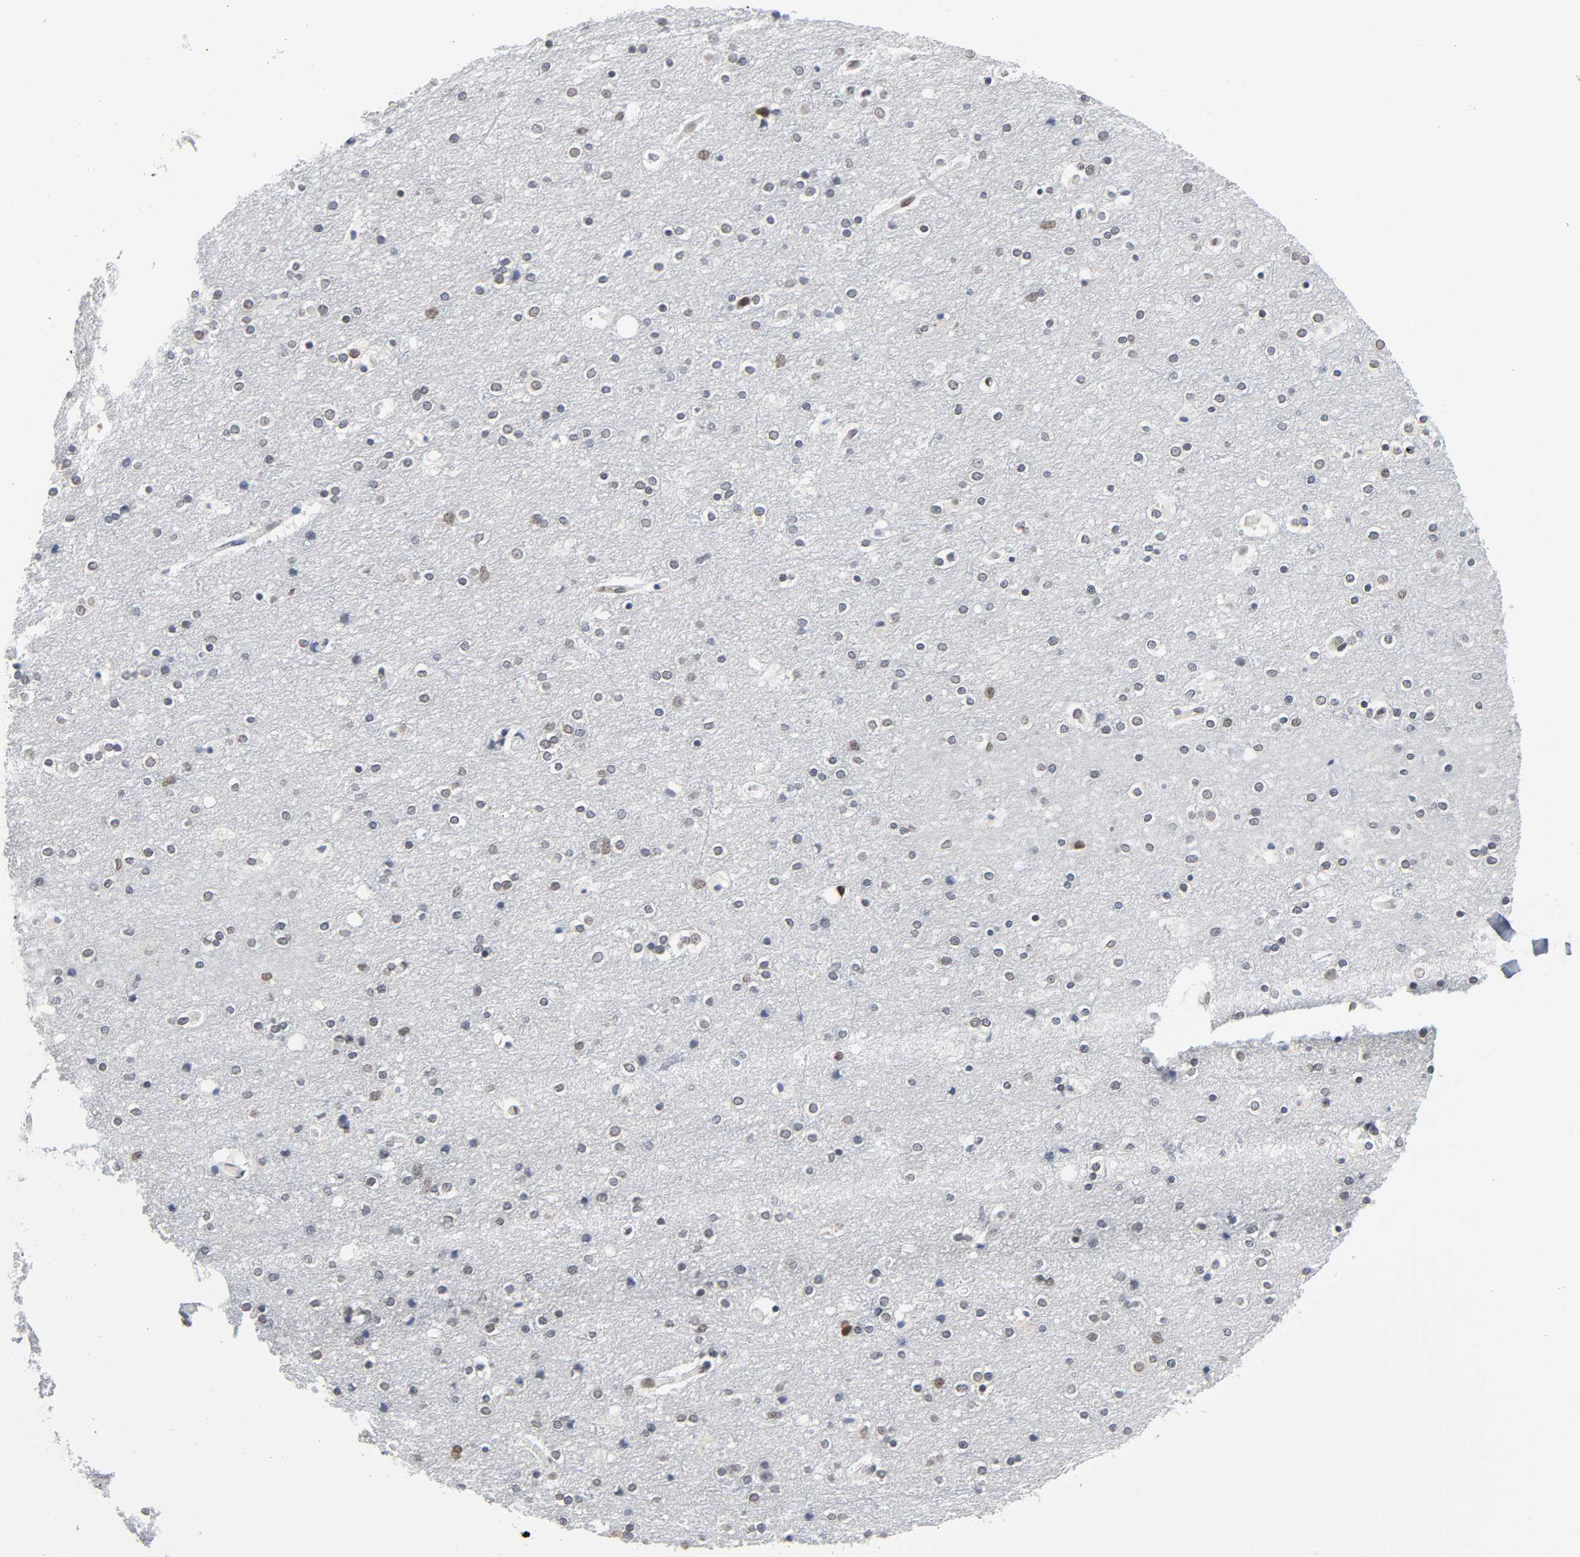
{"staining": {"intensity": "moderate", "quantity": ">75%", "location": "nuclear"}, "tissue": "cerebral cortex", "cell_type": "Endothelial cells", "image_type": "normal", "snomed": [{"axis": "morphology", "description": "Normal tissue, NOS"}, {"axis": "topography", "description": "Cerebral cortex"}], "caption": "IHC of benign human cerebral cortex displays medium levels of moderate nuclear staining in about >75% of endothelial cells.", "gene": "SUMO1", "patient": {"sex": "female", "age": 54}}